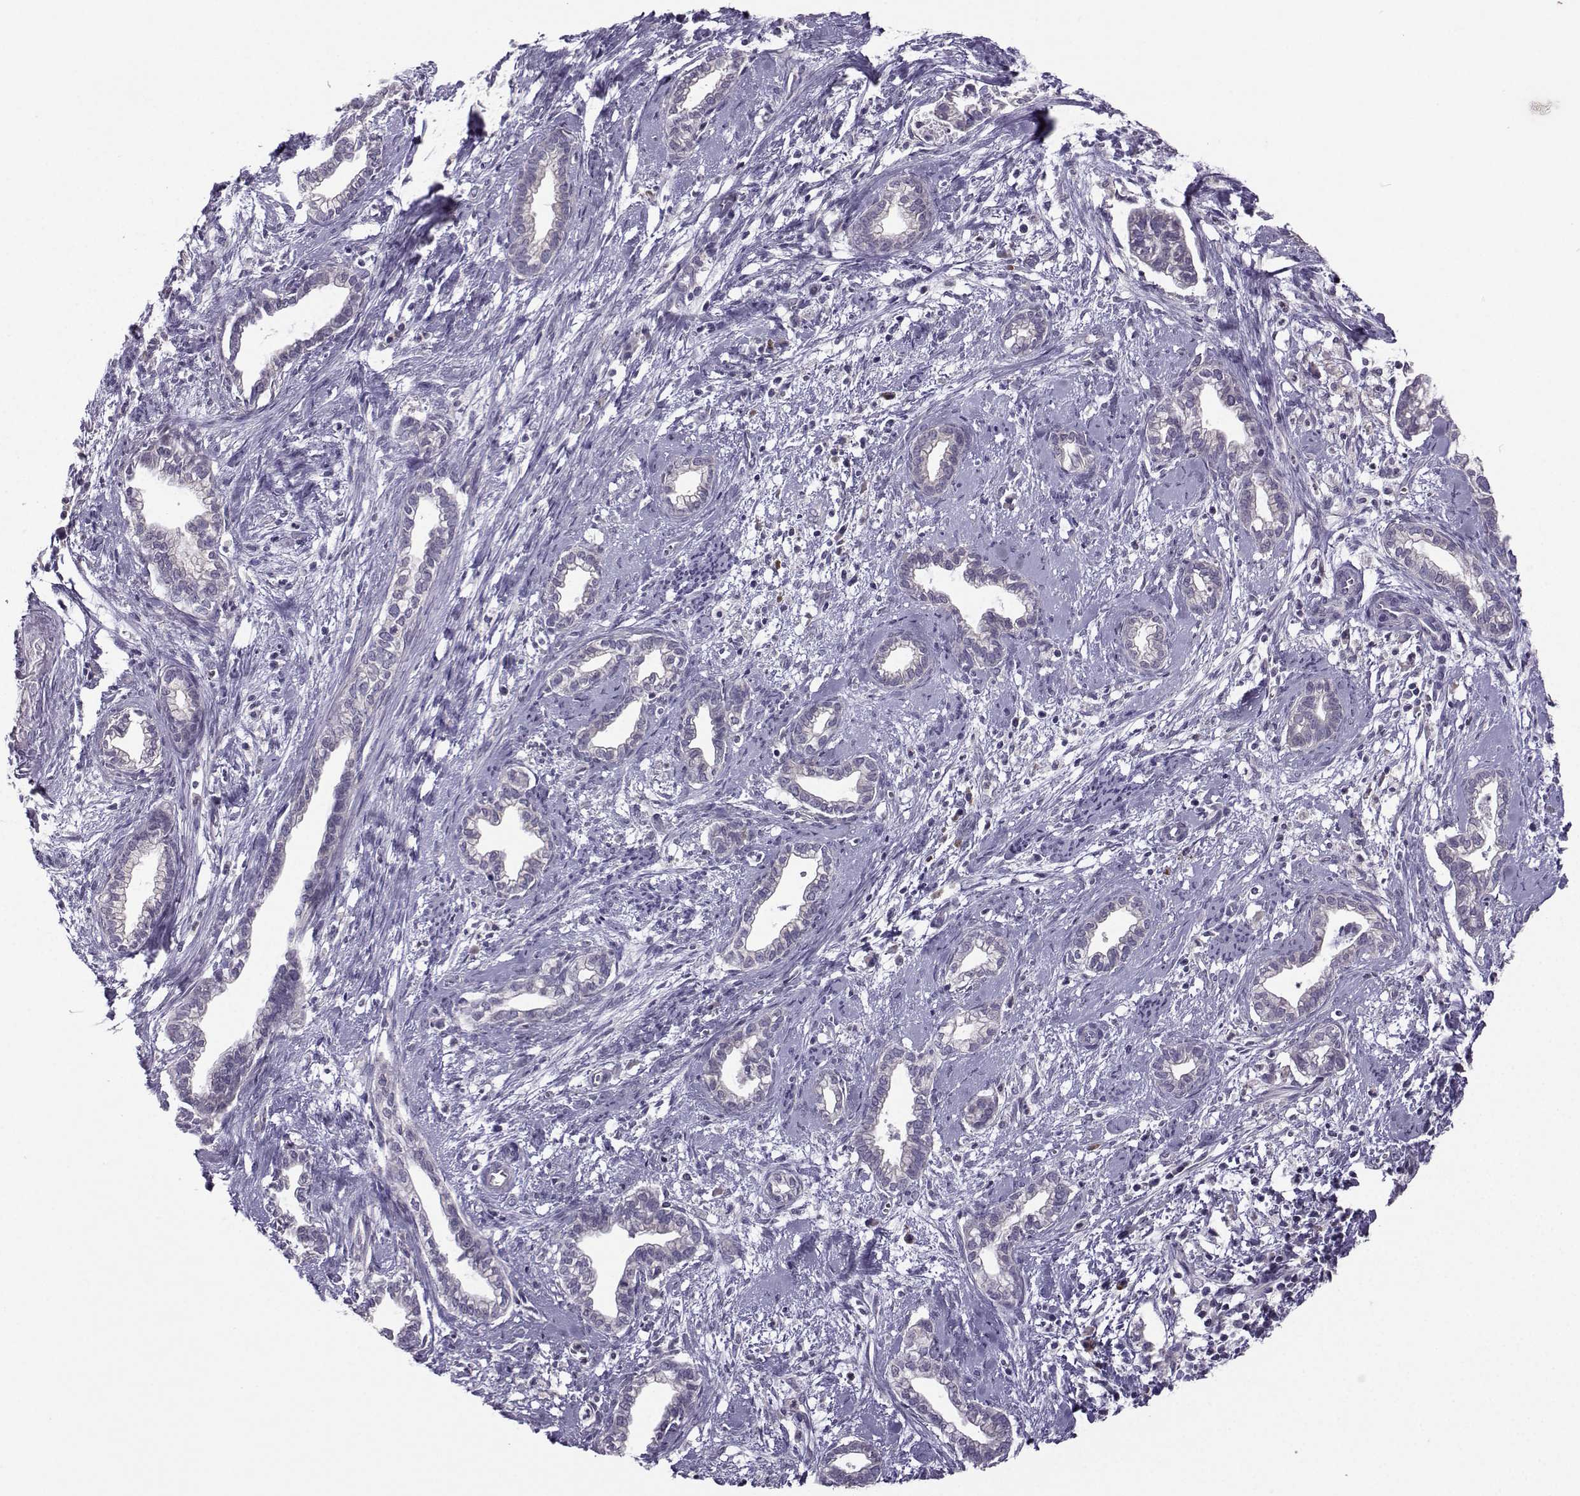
{"staining": {"intensity": "negative", "quantity": "none", "location": "none"}, "tissue": "cervical cancer", "cell_type": "Tumor cells", "image_type": "cancer", "snomed": [{"axis": "morphology", "description": "Adenocarcinoma, NOS"}, {"axis": "topography", "description": "Cervix"}], "caption": "Immunohistochemistry (IHC) of cervical adenocarcinoma displays no expression in tumor cells.", "gene": "FCAMR", "patient": {"sex": "female", "age": 62}}